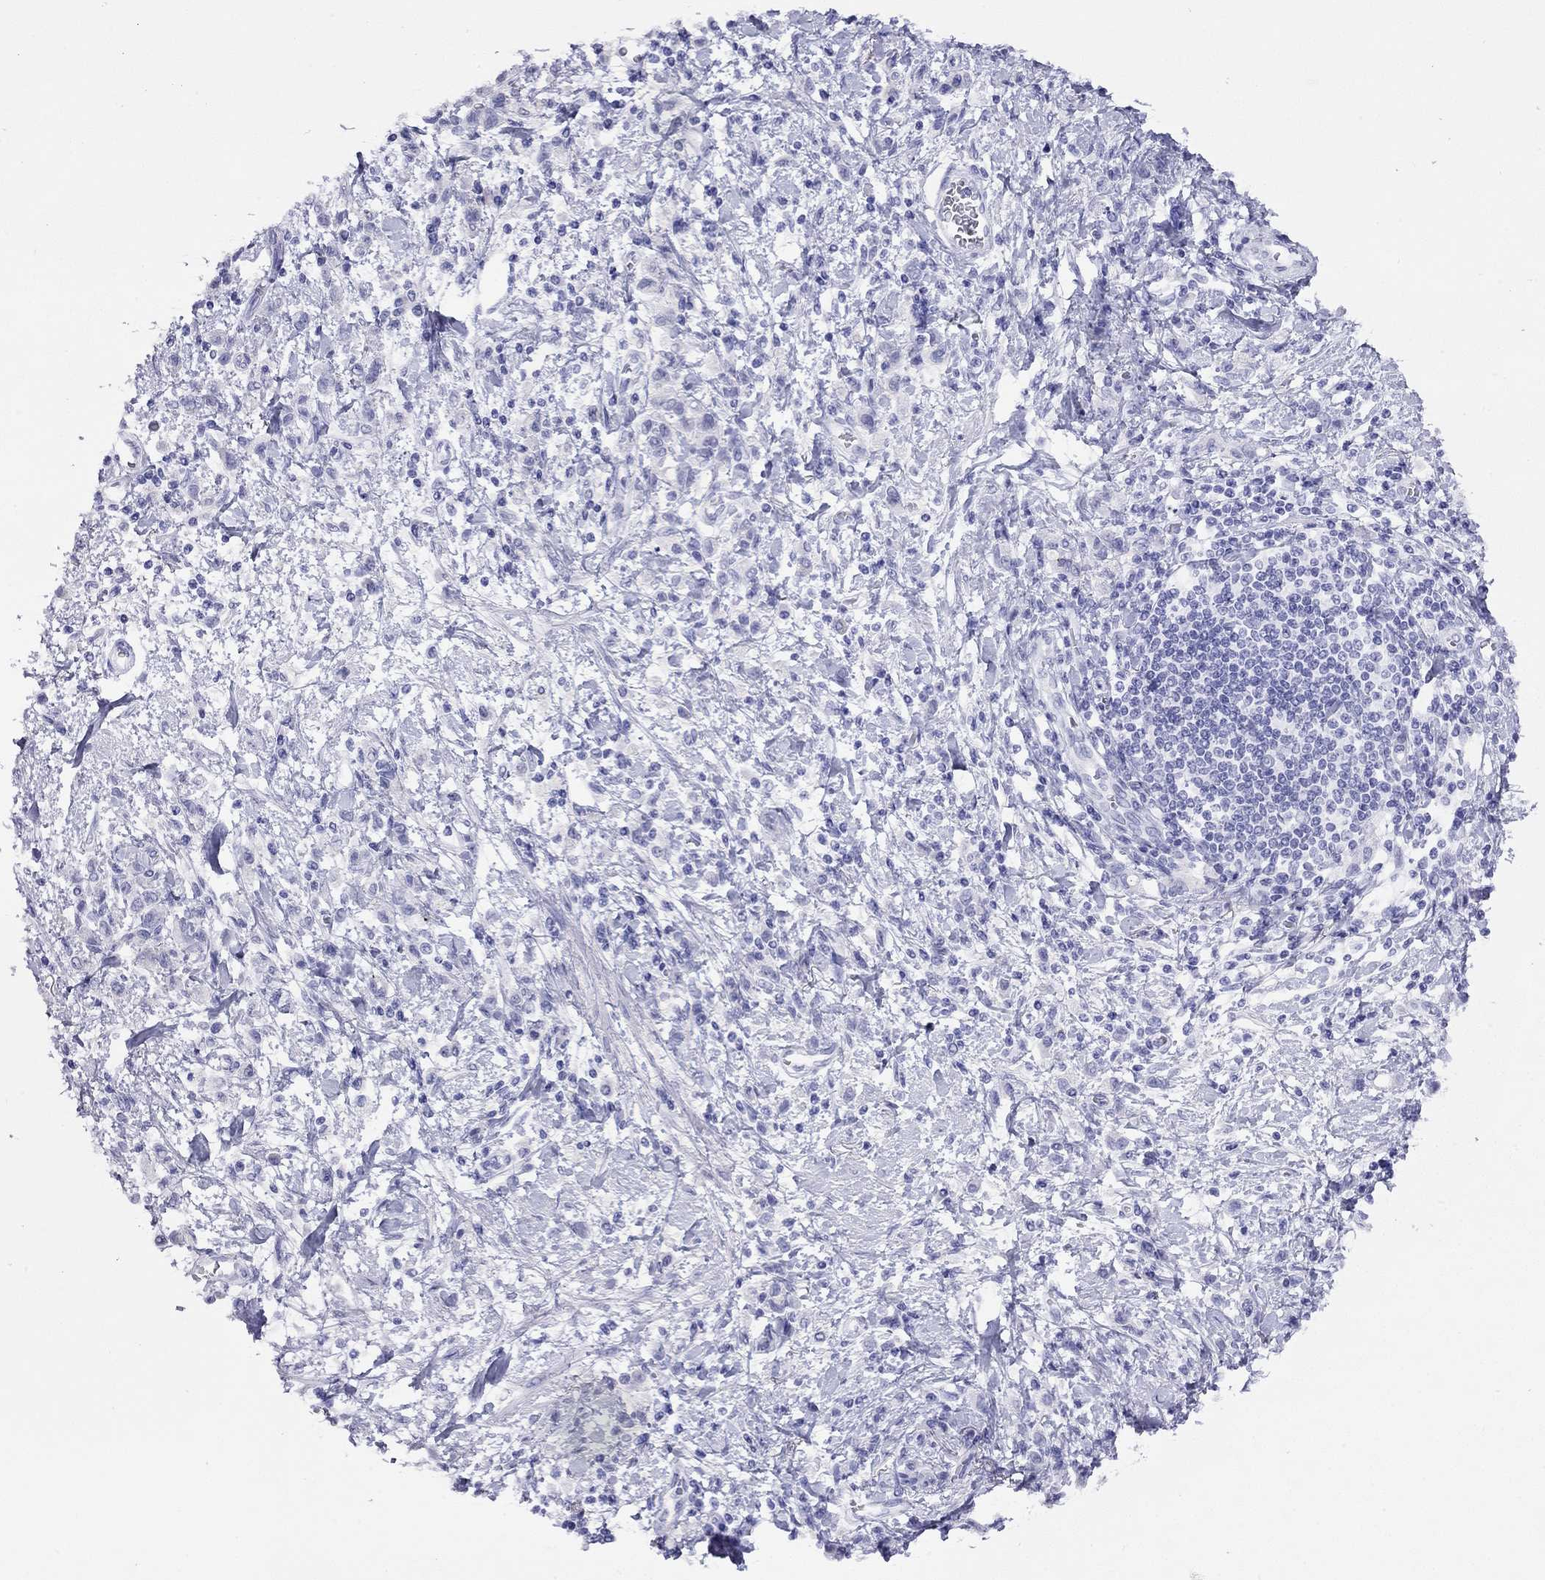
{"staining": {"intensity": "negative", "quantity": "none", "location": "none"}, "tissue": "stomach cancer", "cell_type": "Tumor cells", "image_type": "cancer", "snomed": [{"axis": "morphology", "description": "Adenocarcinoma, NOS"}, {"axis": "topography", "description": "Stomach"}], "caption": "High magnification brightfield microscopy of stomach cancer (adenocarcinoma) stained with DAB (3,3'-diaminobenzidine) (brown) and counterstained with hematoxylin (blue): tumor cells show no significant expression.", "gene": "SLC30A8", "patient": {"sex": "male", "age": 77}}